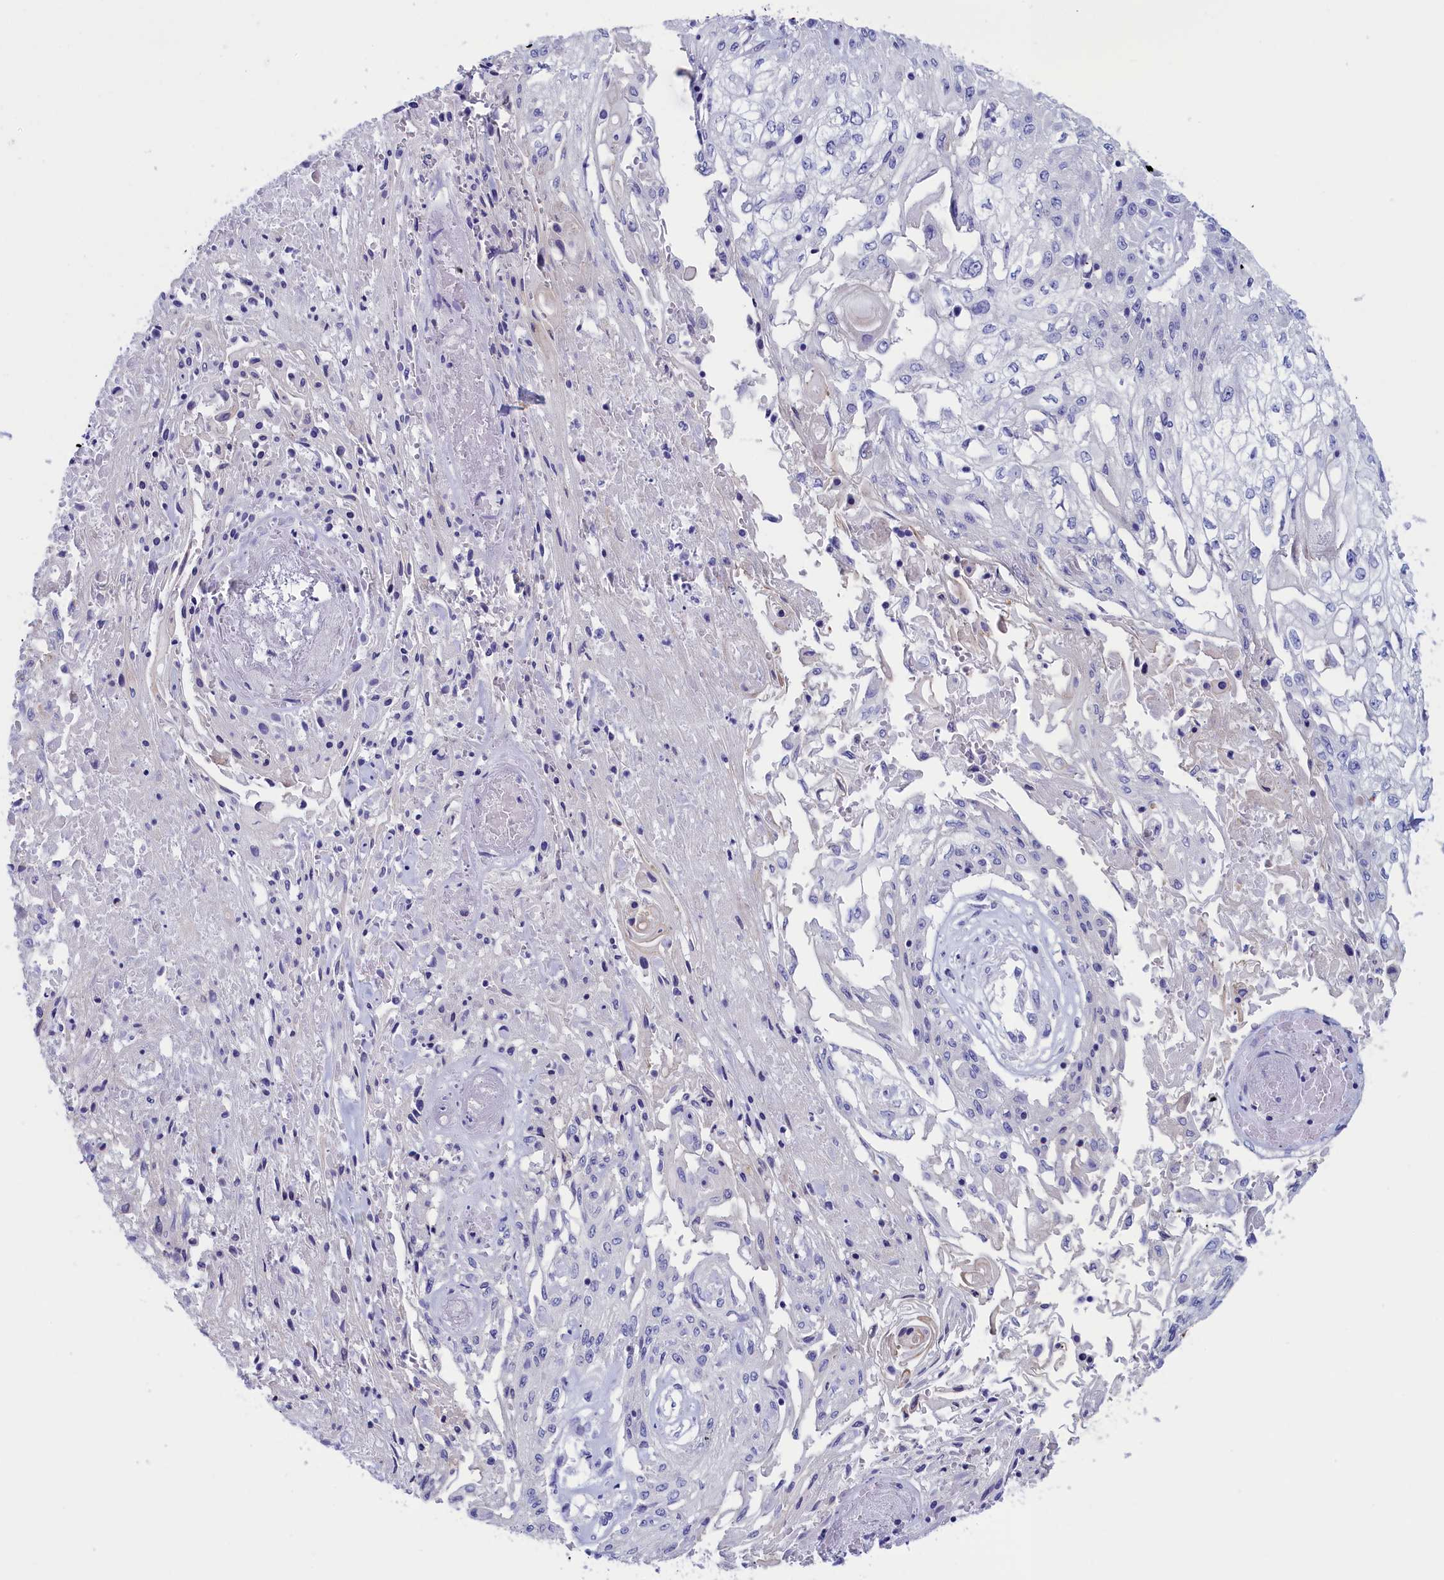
{"staining": {"intensity": "negative", "quantity": "none", "location": "none"}, "tissue": "skin cancer", "cell_type": "Tumor cells", "image_type": "cancer", "snomed": [{"axis": "morphology", "description": "Squamous cell carcinoma, NOS"}, {"axis": "morphology", "description": "Squamous cell carcinoma, metastatic, NOS"}, {"axis": "topography", "description": "Skin"}, {"axis": "topography", "description": "Lymph node"}], "caption": "The immunohistochemistry photomicrograph has no significant expression in tumor cells of squamous cell carcinoma (skin) tissue. (DAB immunohistochemistry with hematoxylin counter stain).", "gene": "ANKRD2", "patient": {"sex": "male", "age": 75}}